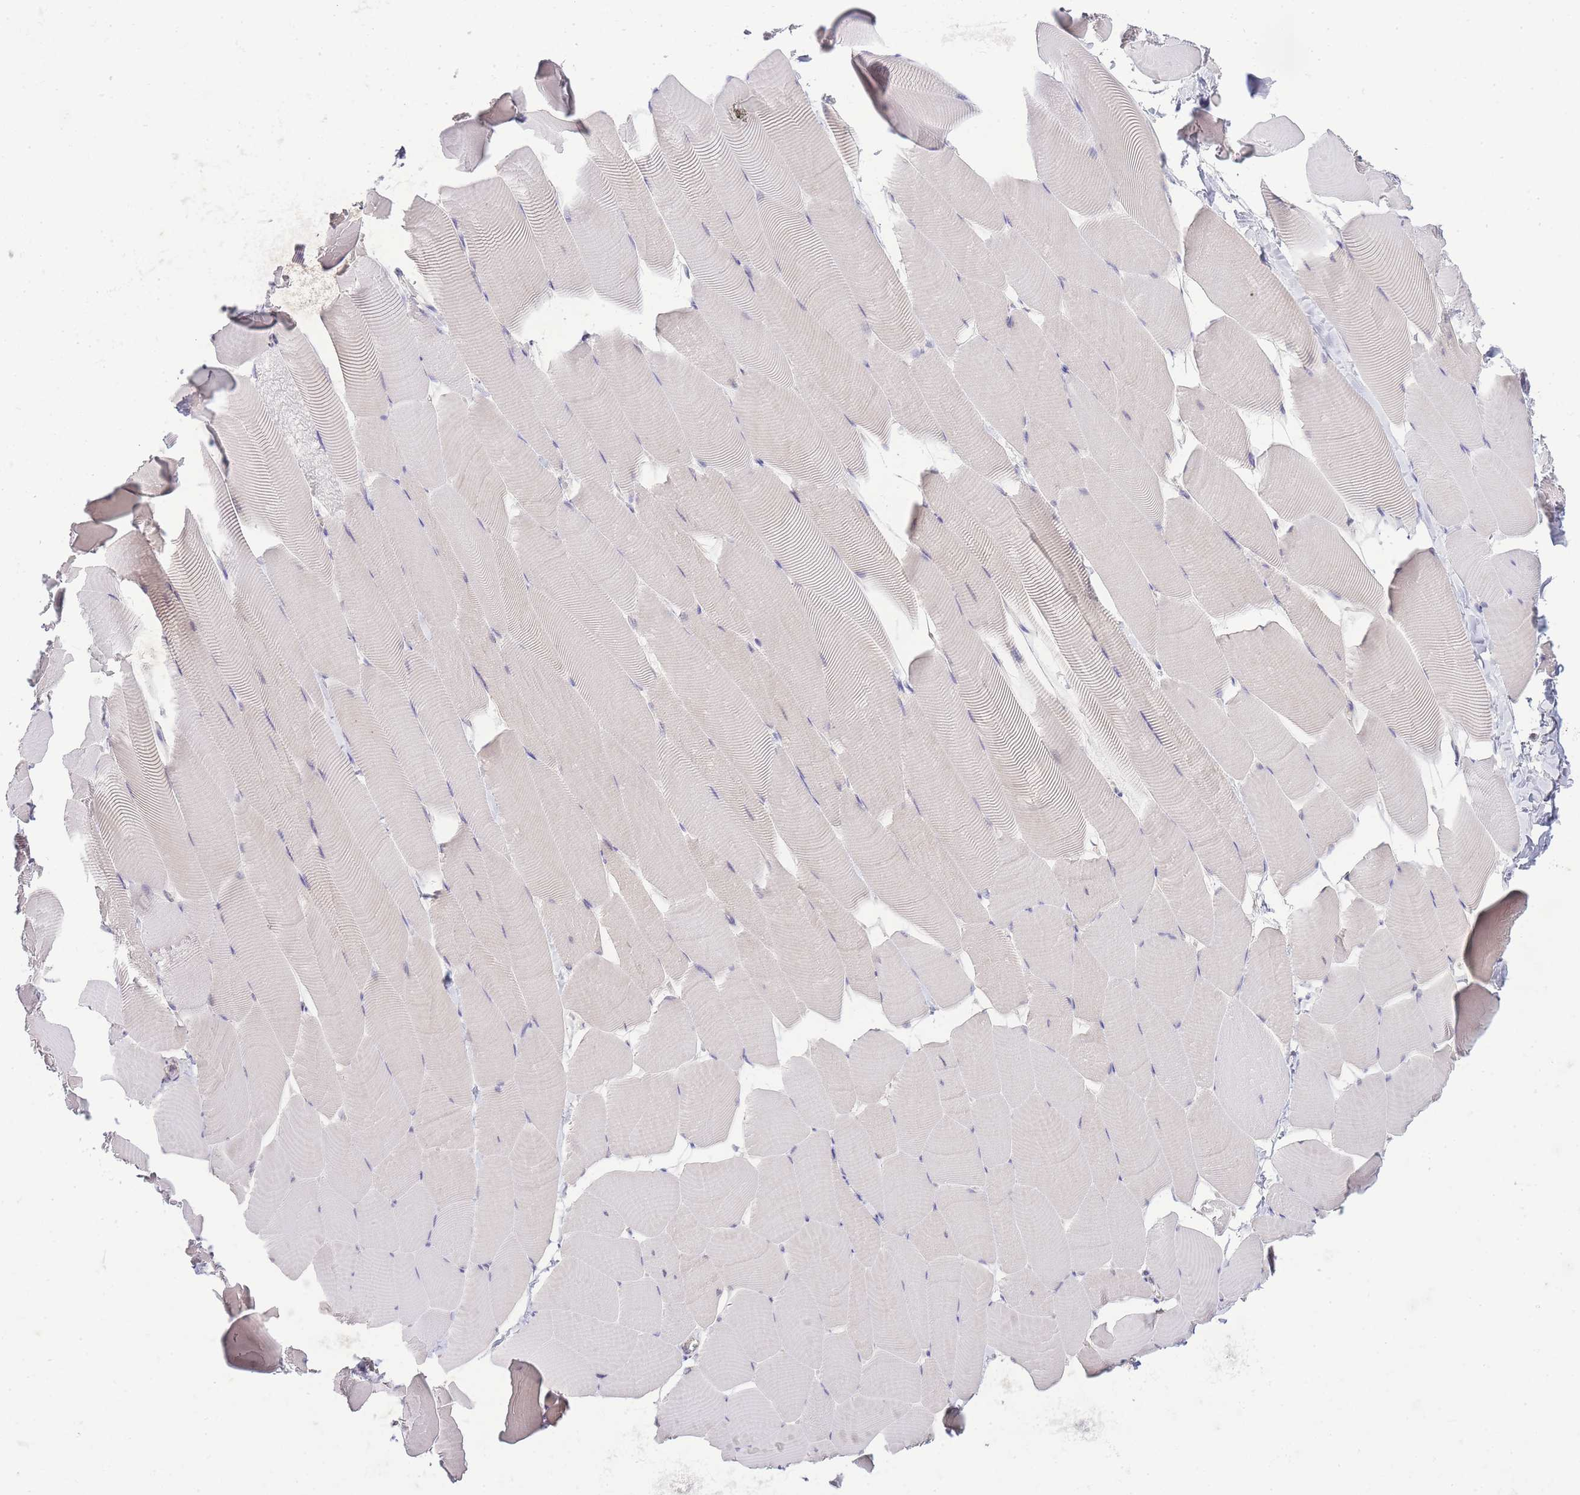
{"staining": {"intensity": "negative", "quantity": "none", "location": "none"}, "tissue": "skeletal muscle", "cell_type": "Myocytes", "image_type": "normal", "snomed": [{"axis": "morphology", "description": "Normal tissue, NOS"}, {"axis": "topography", "description": "Skeletal muscle"}], "caption": "A photomicrograph of human skeletal muscle is negative for staining in myocytes. The staining was performed using DAB (3,3'-diaminobenzidine) to visualize the protein expression in brown, while the nuclei were stained in blue with hematoxylin (Magnification: 20x).", "gene": "BEX1", "patient": {"sex": "male", "age": 25}}